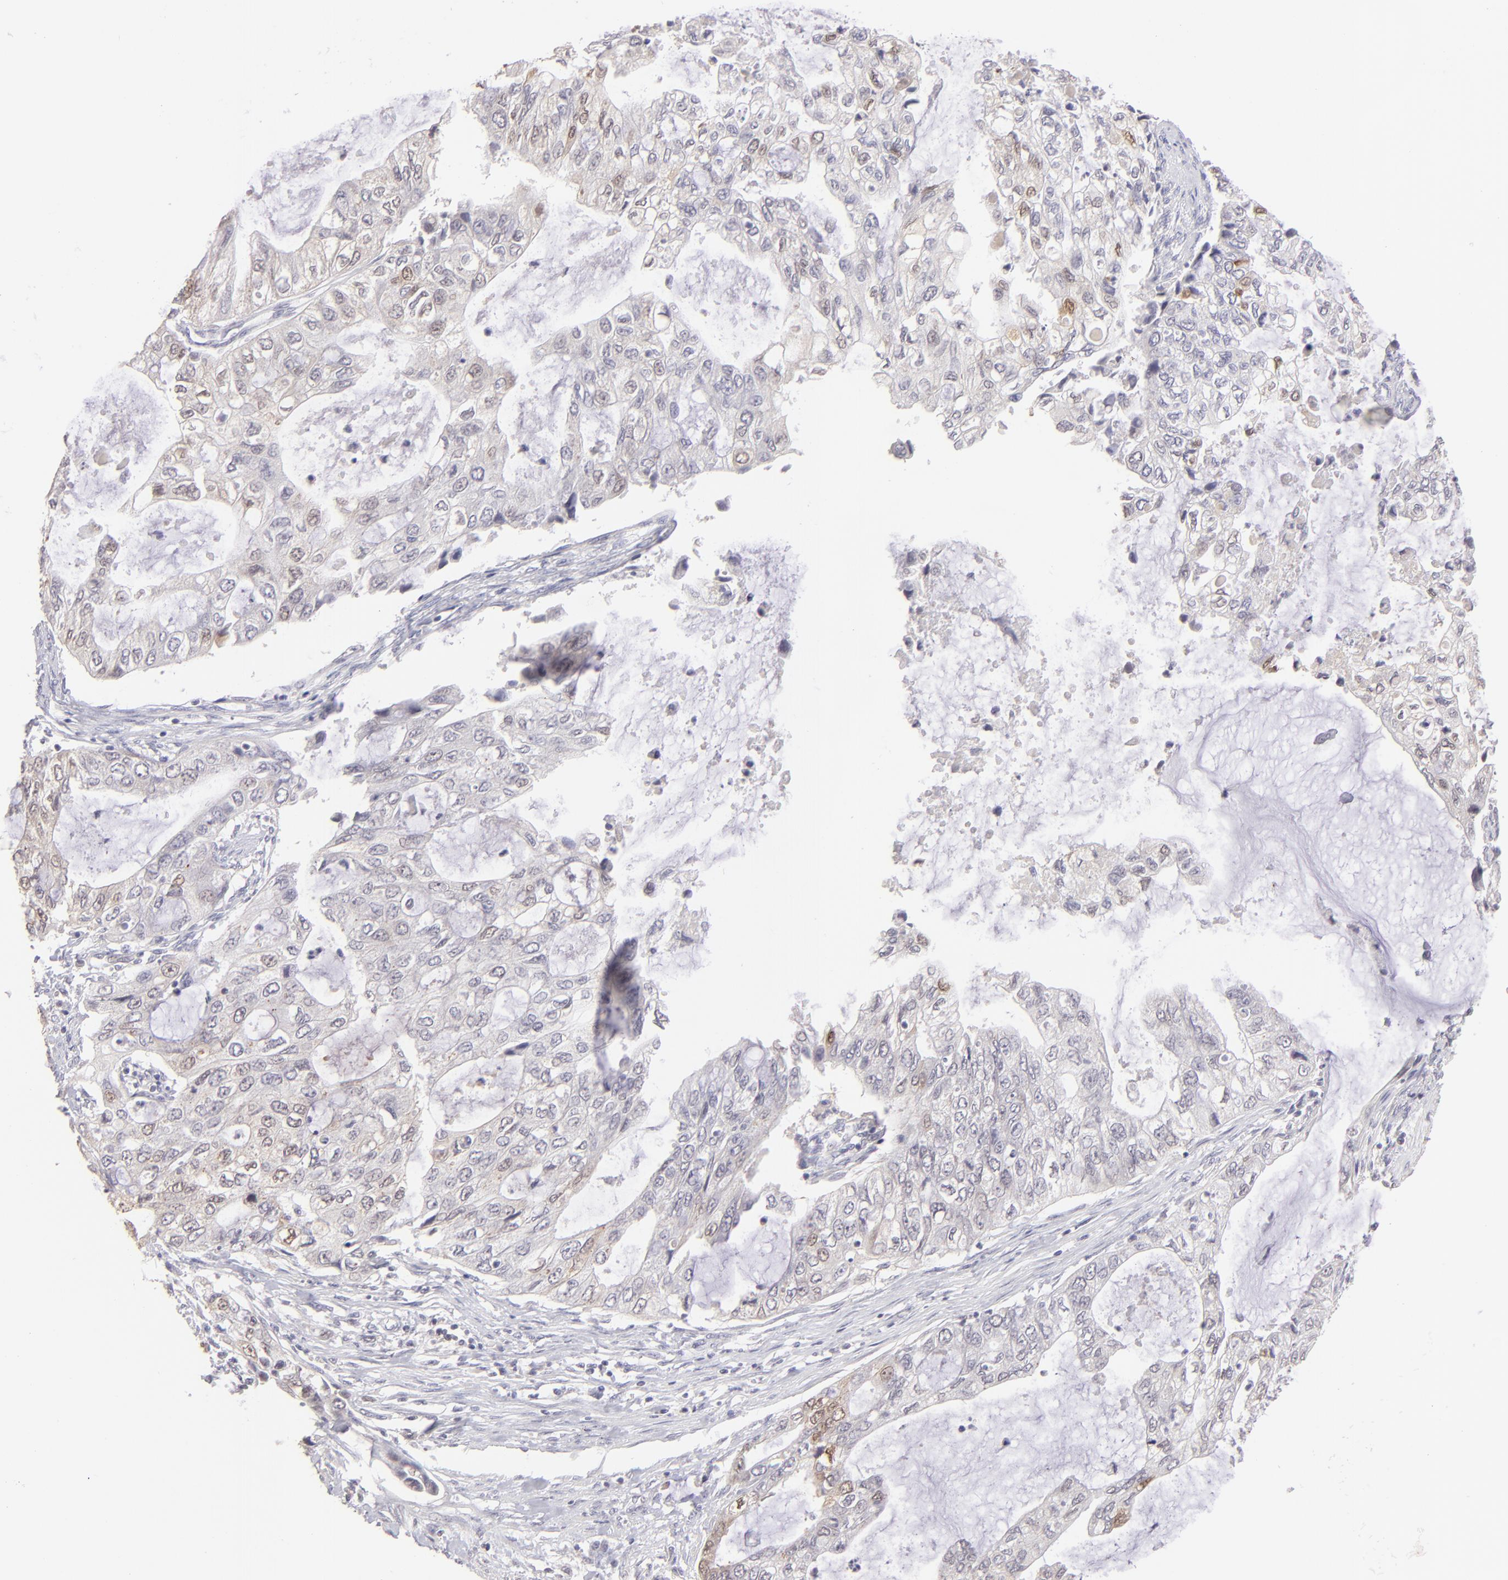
{"staining": {"intensity": "negative", "quantity": "none", "location": "none"}, "tissue": "stomach cancer", "cell_type": "Tumor cells", "image_type": "cancer", "snomed": [{"axis": "morphology", "description": "Adenocarcinoma, NOS"}, {"axis": "topography", "description": "Stomach, upper"}], "caption": "DAB immunohistochemical staining of stomach cancer (adenocarcinoma) displays no significant staining in tumor cells. Brightfield microscopy of immunohistochemistry stained with DAB (3,3'-diaminobenzidine) (brown) and hematoxylin (blue), captured at high magnification.", "gene": "MAGEA1", "patient": {"sex": "female", "age": 52}}